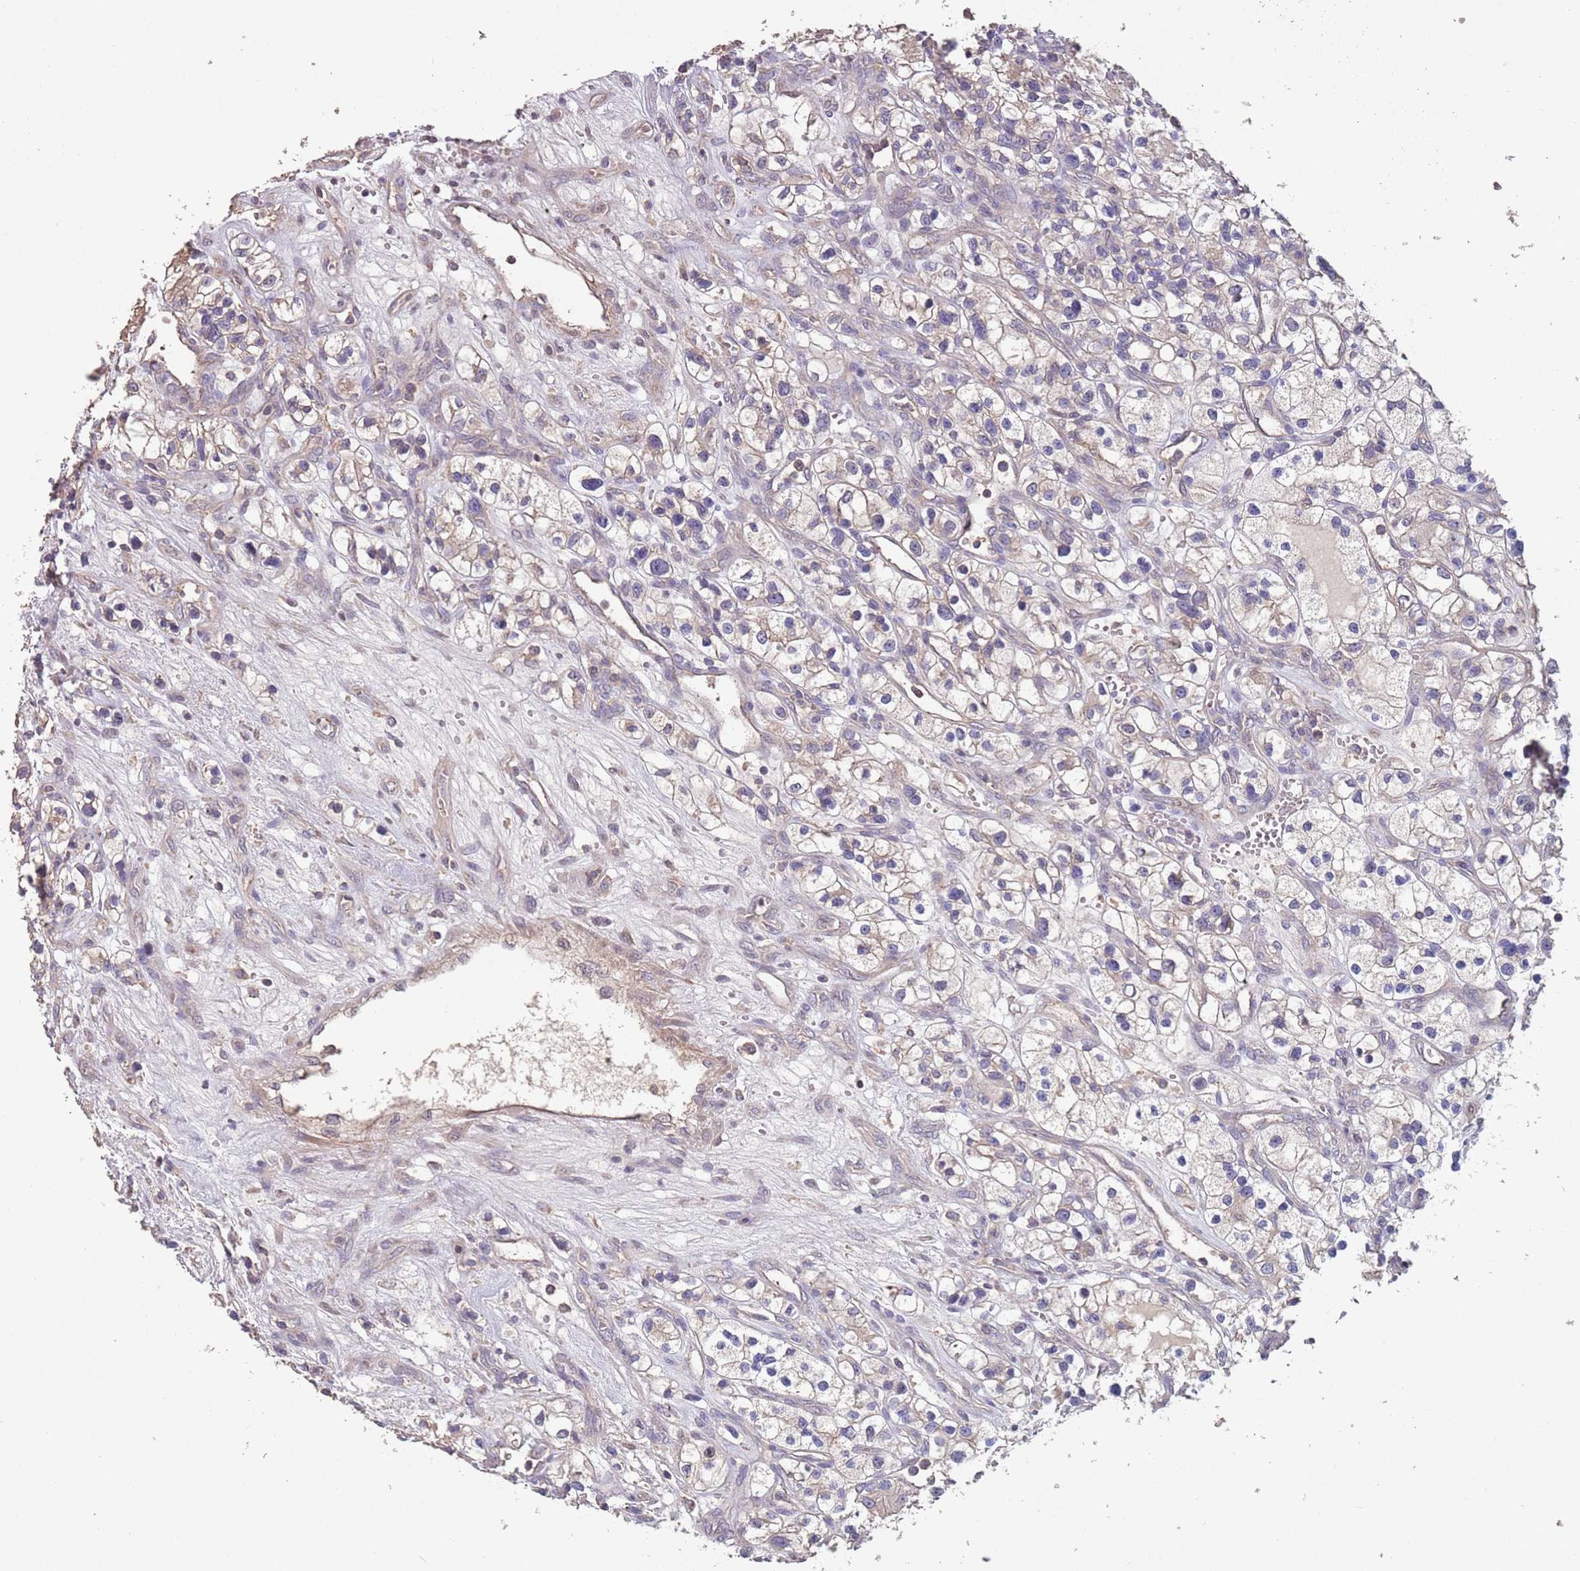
{"staining": {"intensity": "weak", "quantity": "<25%", "location": "cytoplasmic/membranous"}, "tissue": "renal cancer", "cell_type": "Tumor cells", "image_type": "cancer", "snomed": [{"axis": "morphology", "description": "Adenocarcinoma, NOS"}, {"axis": "topography", "description": "Kidney"}], "caption": "Immunohistochemical staining of renal cancer reveals no significant expression in tumor cells.", "gene": "MBD3L1", "patient": {"sex": "female", "age": 57}}